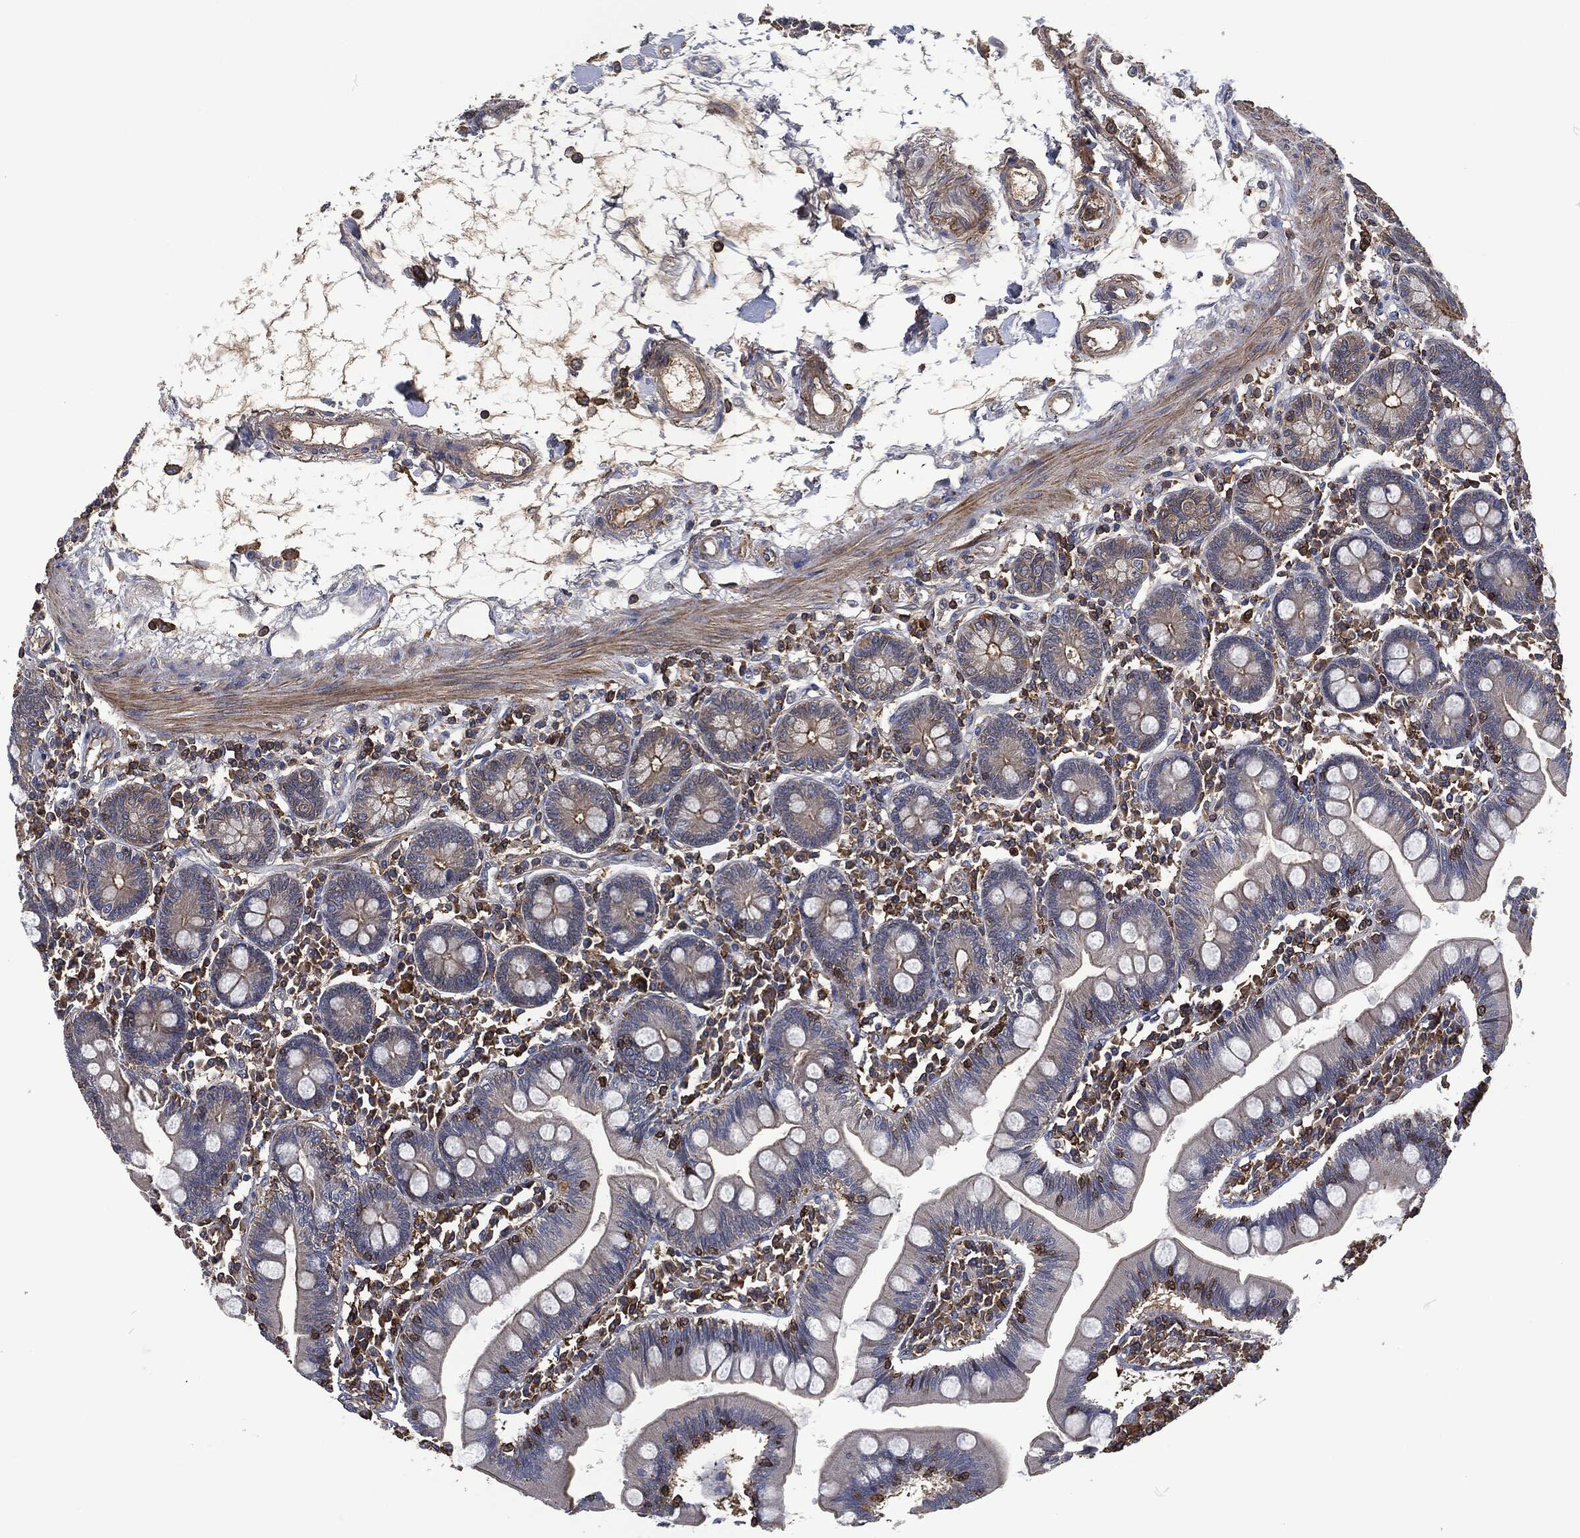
{"staining": {"intensity": "moderate", "quantity": "<25%", "location": "cytoplasmic/membranous"}, "tissue": "small intestine", "cell_type": "Glandular cells", "image_type": "normal", "snomed": [{"axis": "morphology", "description": "Normal tissue, NOS"}, {"axis": "topography", "description": "Small intestine"}], "caption": "Small intestine stained with immunohistochemistry (IHC) demonstrates moderate cytoplasmic/membranous staining in approximately <25% of glandular cells.", "gene": "LGALS9", "patient": {"sex": "male", "age": 88}}